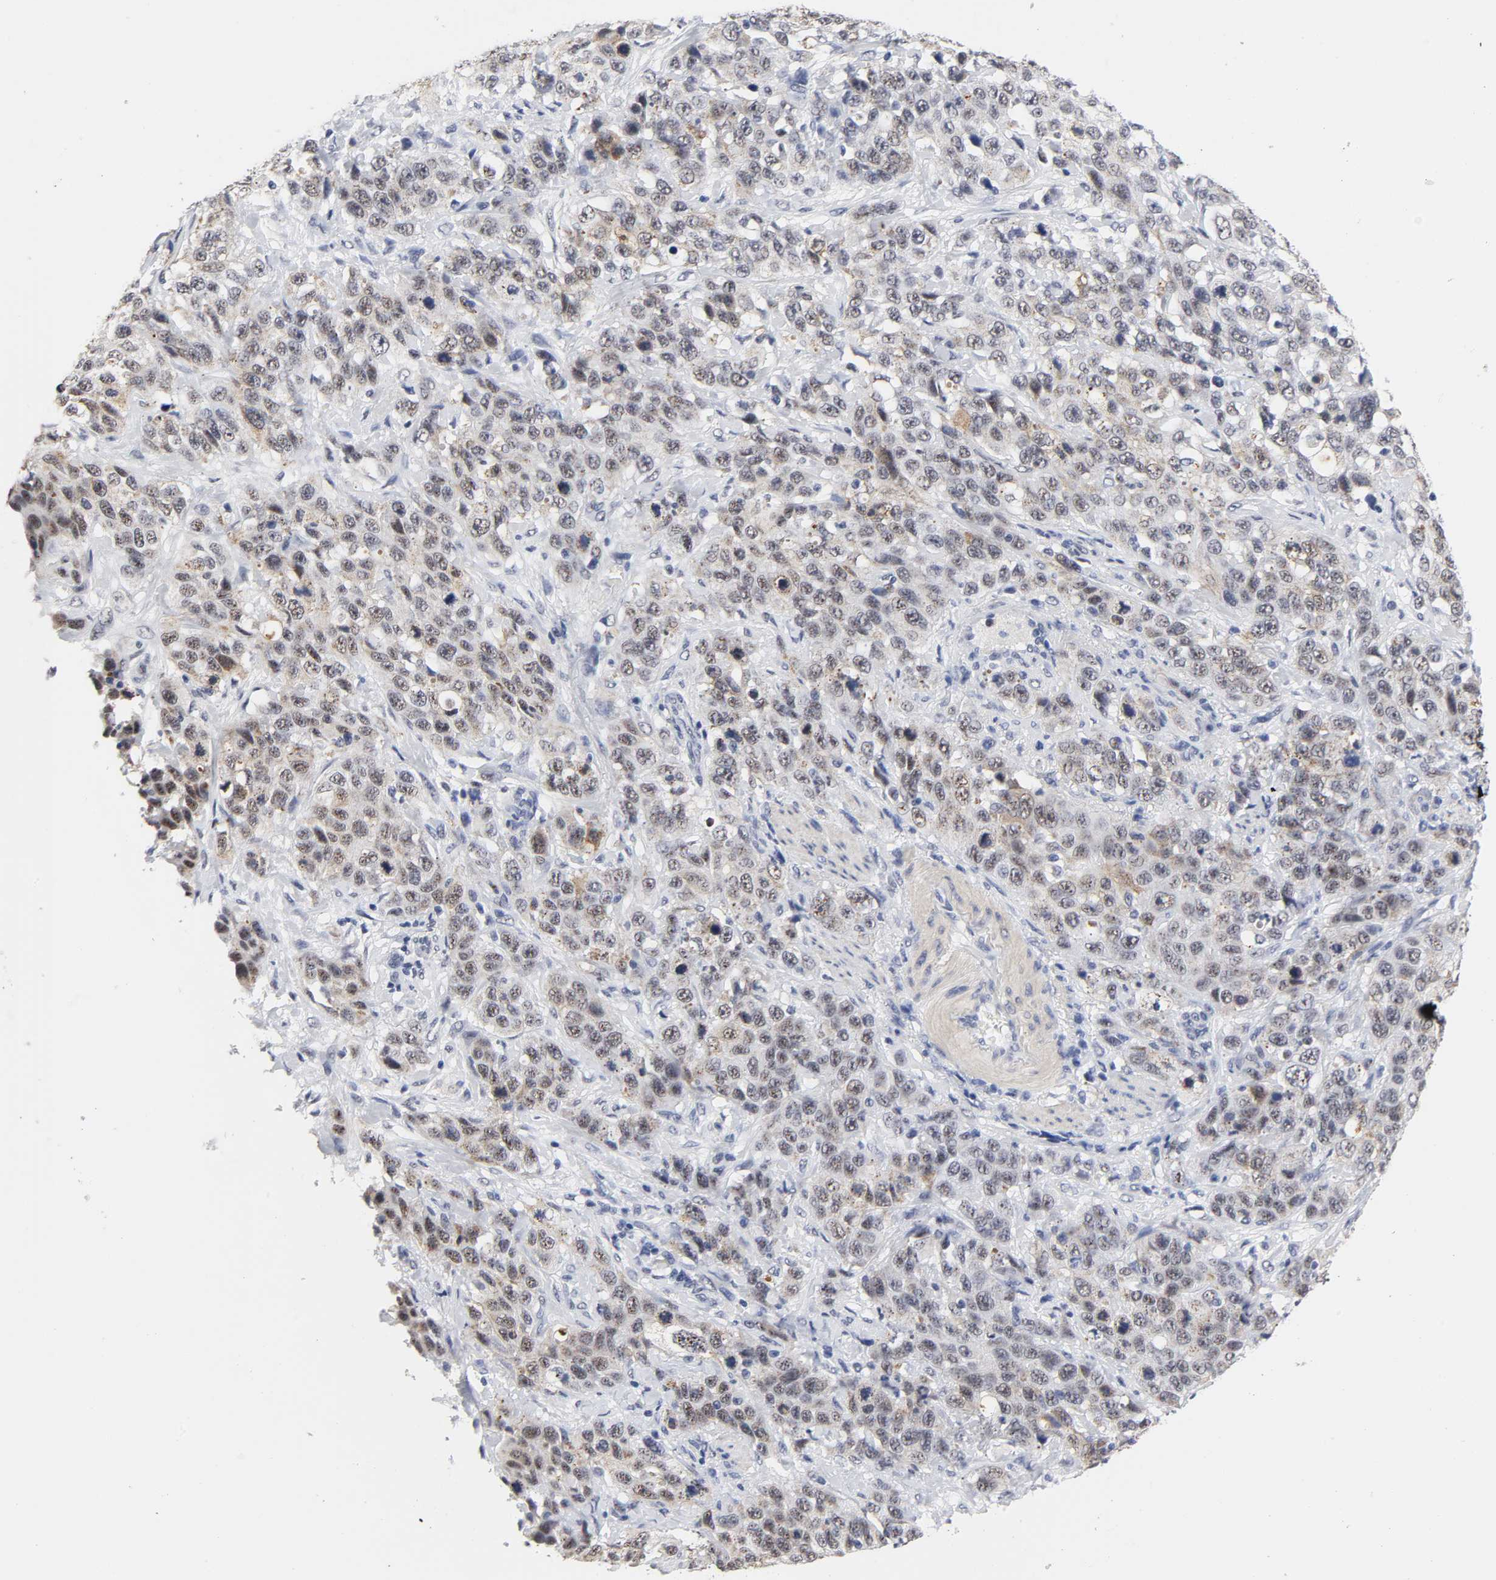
{"staining": {"intensity": "moderate", "quantity": ">75%", "location": "cytoplasmic/membranous,nuclear"}, "tissue": "stomach cancer", "cell_type": "Tumor cells", "image_type": "cancer", "snomed": [{"axis": "morphology", "description": "Normal tissue, NOS"}, {"axis": "morphology", "description": "Adenocarcinoma, NOS"}, {"axis": "topography", "description": "Stomach"}], "caption": "About >75% of tumor cells in stomach adenocarcinoma demonstrate moderate cytoplasmic/membranous and nuclear protein expression as visualized by brown immunohistochemical staining.", "gene": "GRHL2", "patient": {"sex": "male", "age": 48}}